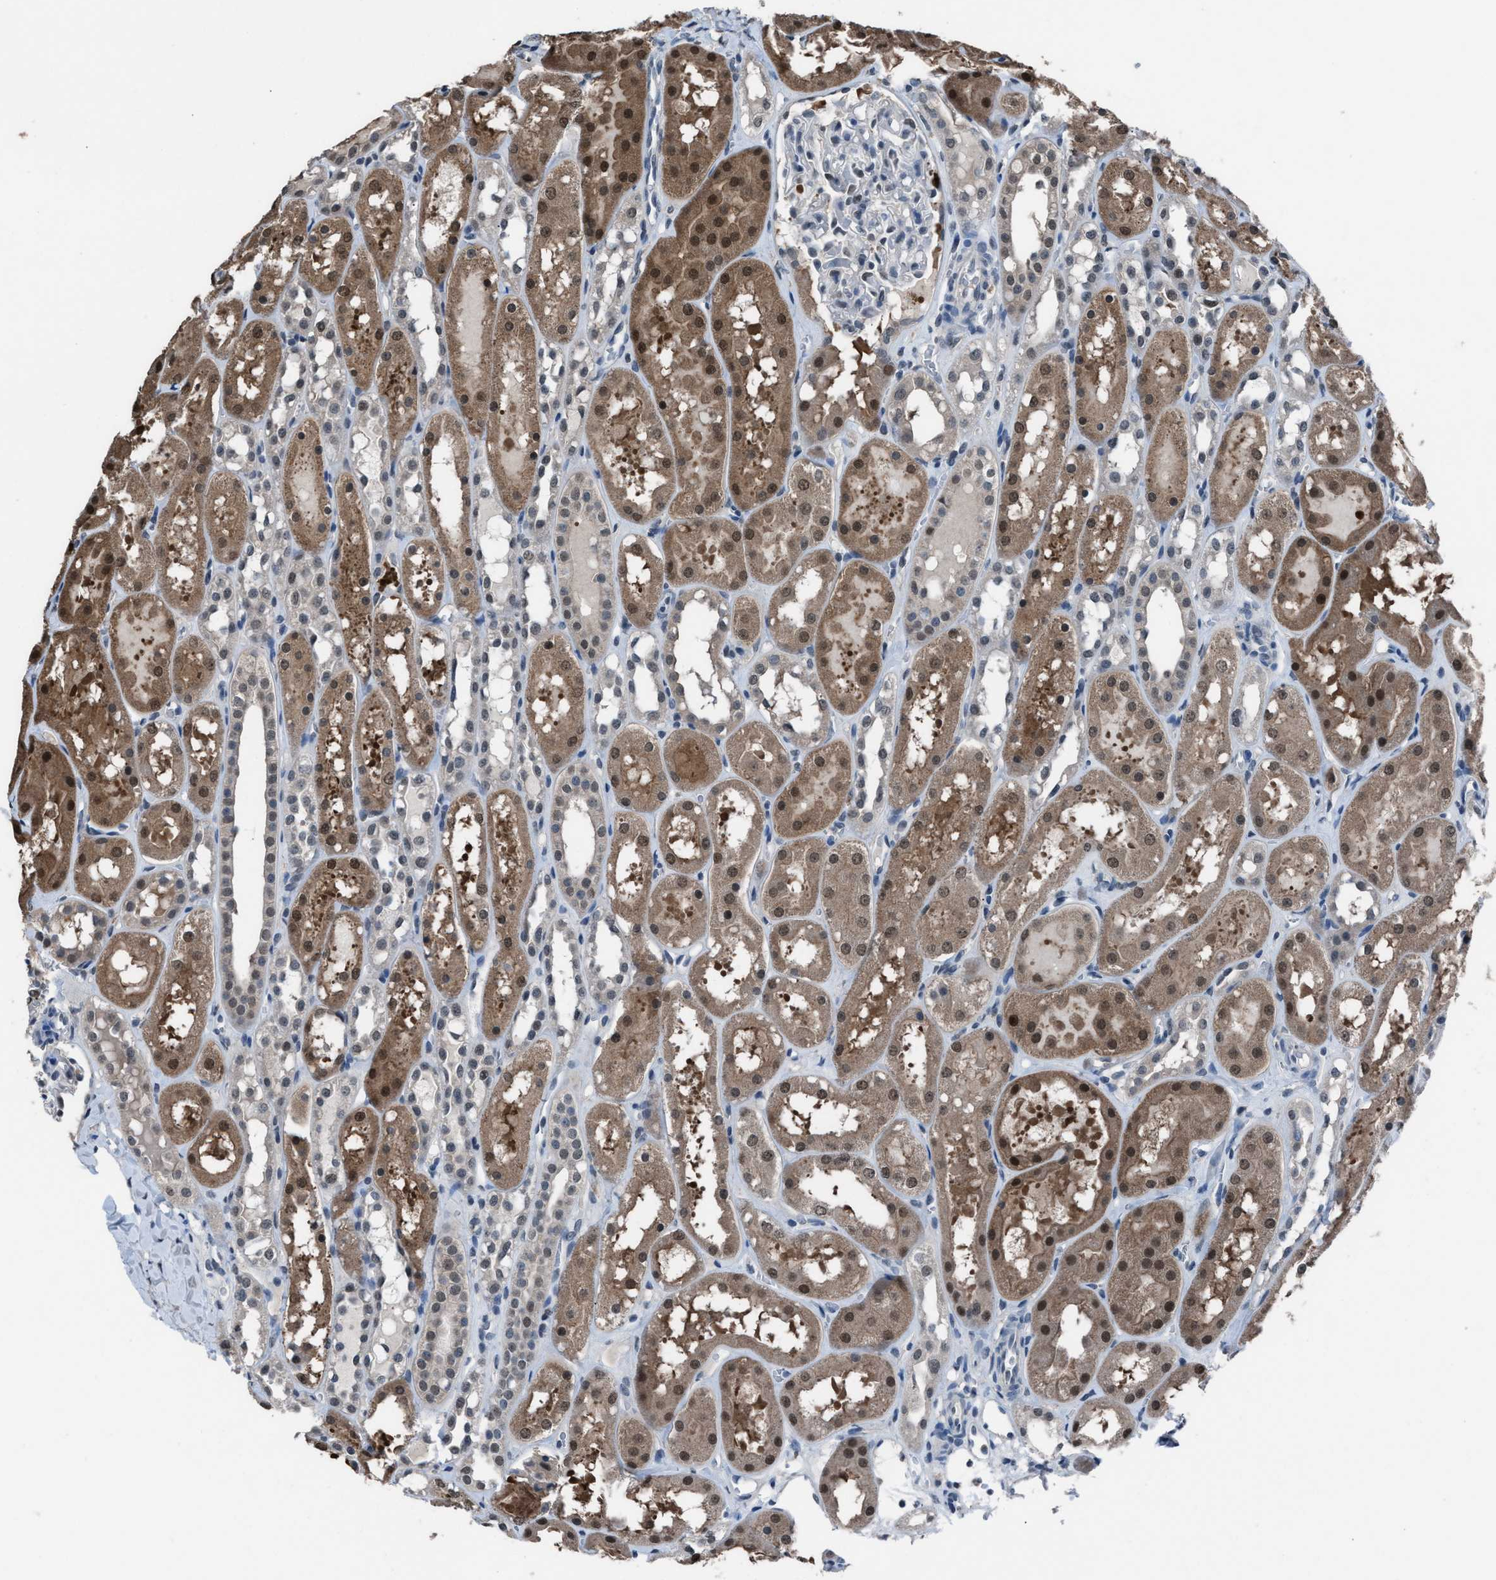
{"staining": {"intensity": "weak", "quantity": "<25%", "location": "nuclear"}, "tissue": "kidney", "cell_type": "Cells in glomeruli", "image_type": "normal", "snomed": [{"axis": "morphology", "description": "Normal tissue, NOS"}, {"axis": "topography", "description": "Kidney"}, {"axis": "topography", "description": "Urinary bladder"}], "caption": "An IHC histopathology image of unremarkable kidney is shown. There is no staining in cells in glomeruli of kidney. (DAB (3,3'-diaminobenzidine) immunohistochemistry (IHC) with hematoxylin counter stain).", "gene": "ZNF276", "patient": {"sex": "male", "age": 16}}